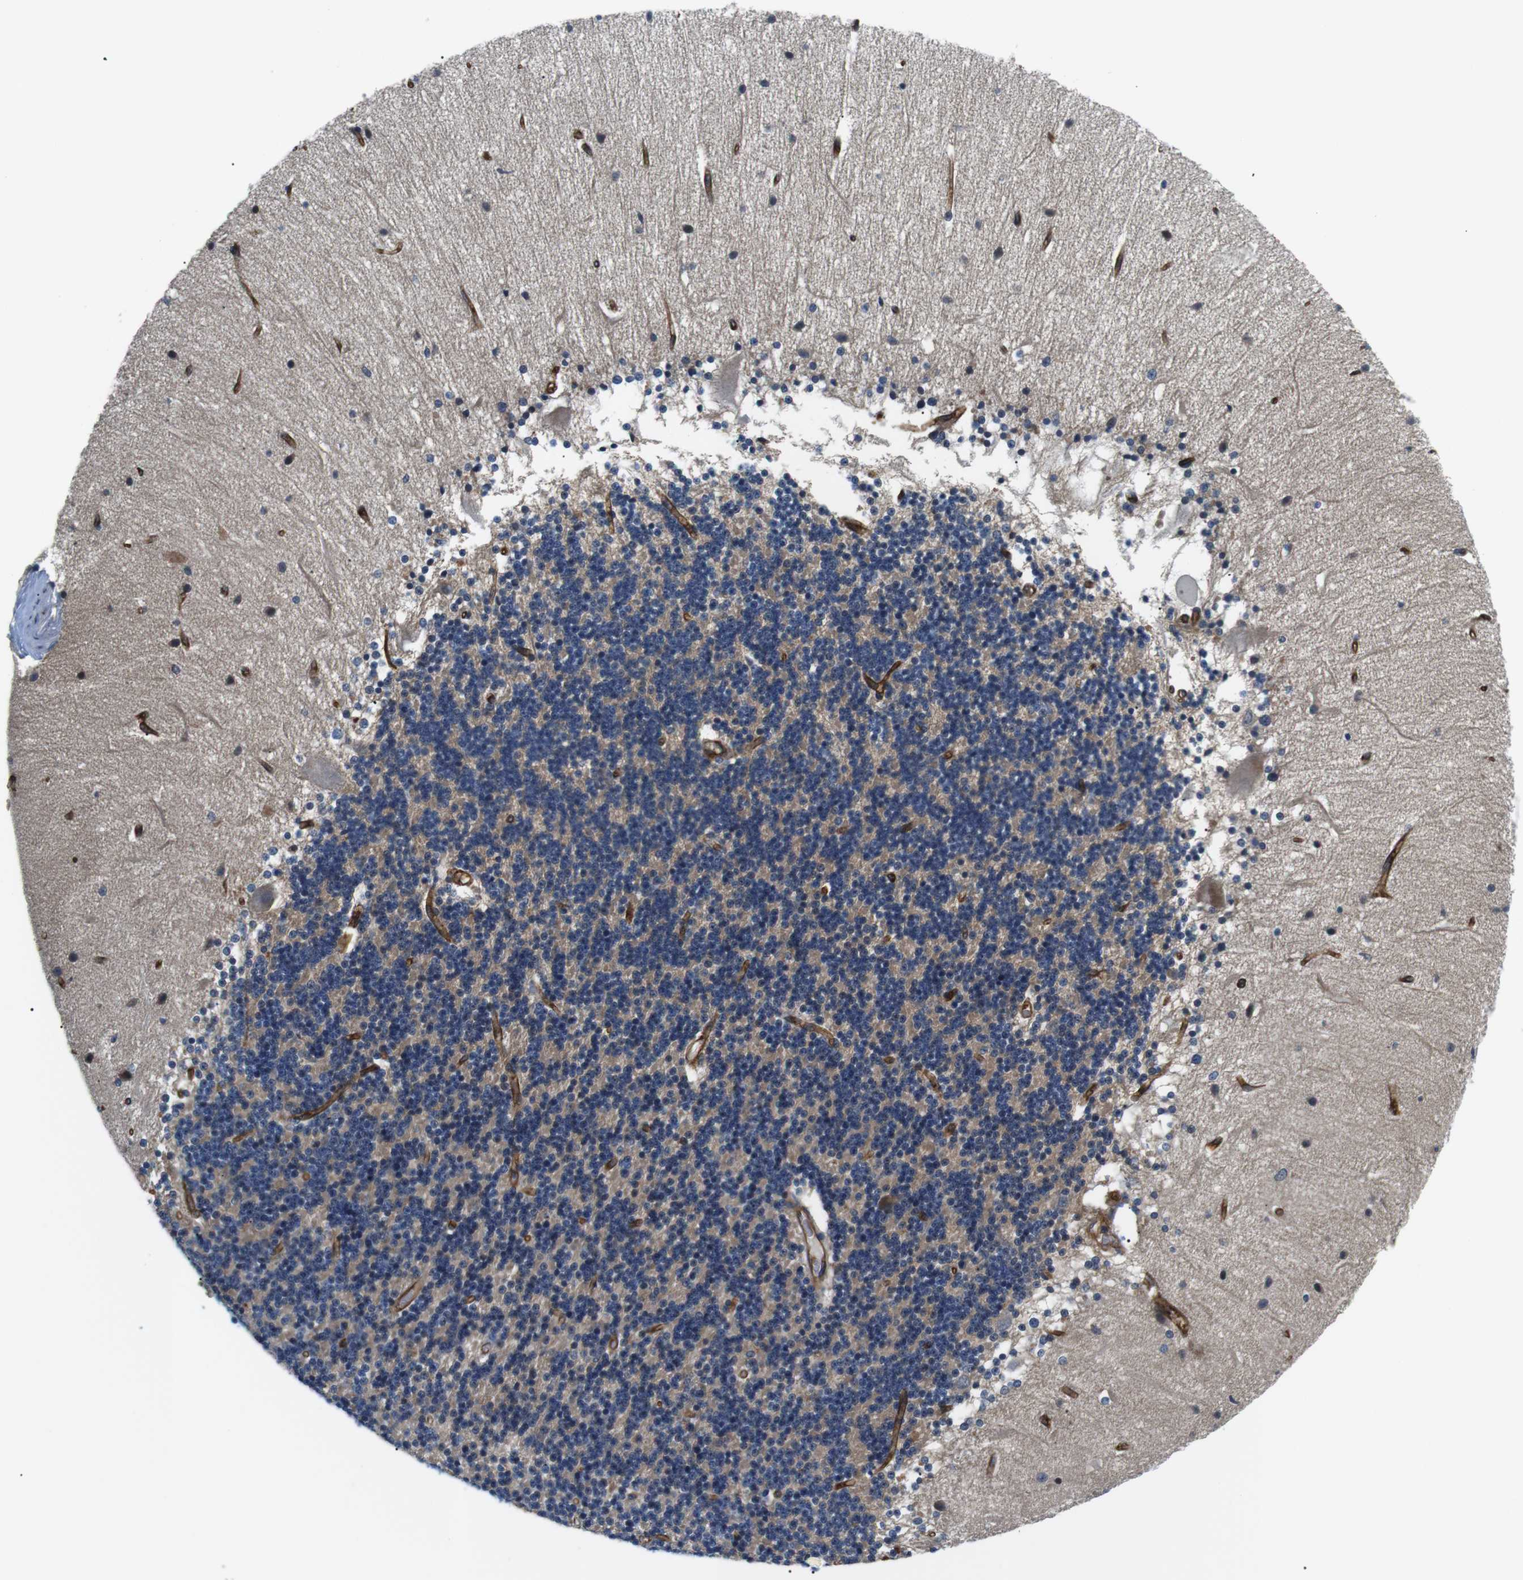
{"staining": {"intensity": "weak", "quantity": "<25%", "location": "cytoplasmic/membranous"}, "tissue": "cerebellum", "cell_type": "Cells in granular layer", "image_type": "normal", "snomed": [{"axis": "morphology", "description": "Normal tissue, NOS"}, {"axis": "topography", "description": "Cerebellum"}], "caption": "The immunohistochemistry image has no significant positivity in cells in granular layer of cerebellum. (Immunohistochemistry (ihc), brightfield microscopy, high magnification).", "gene": "SLC30A1", "patient": {"sex": "female", "age": 54}}